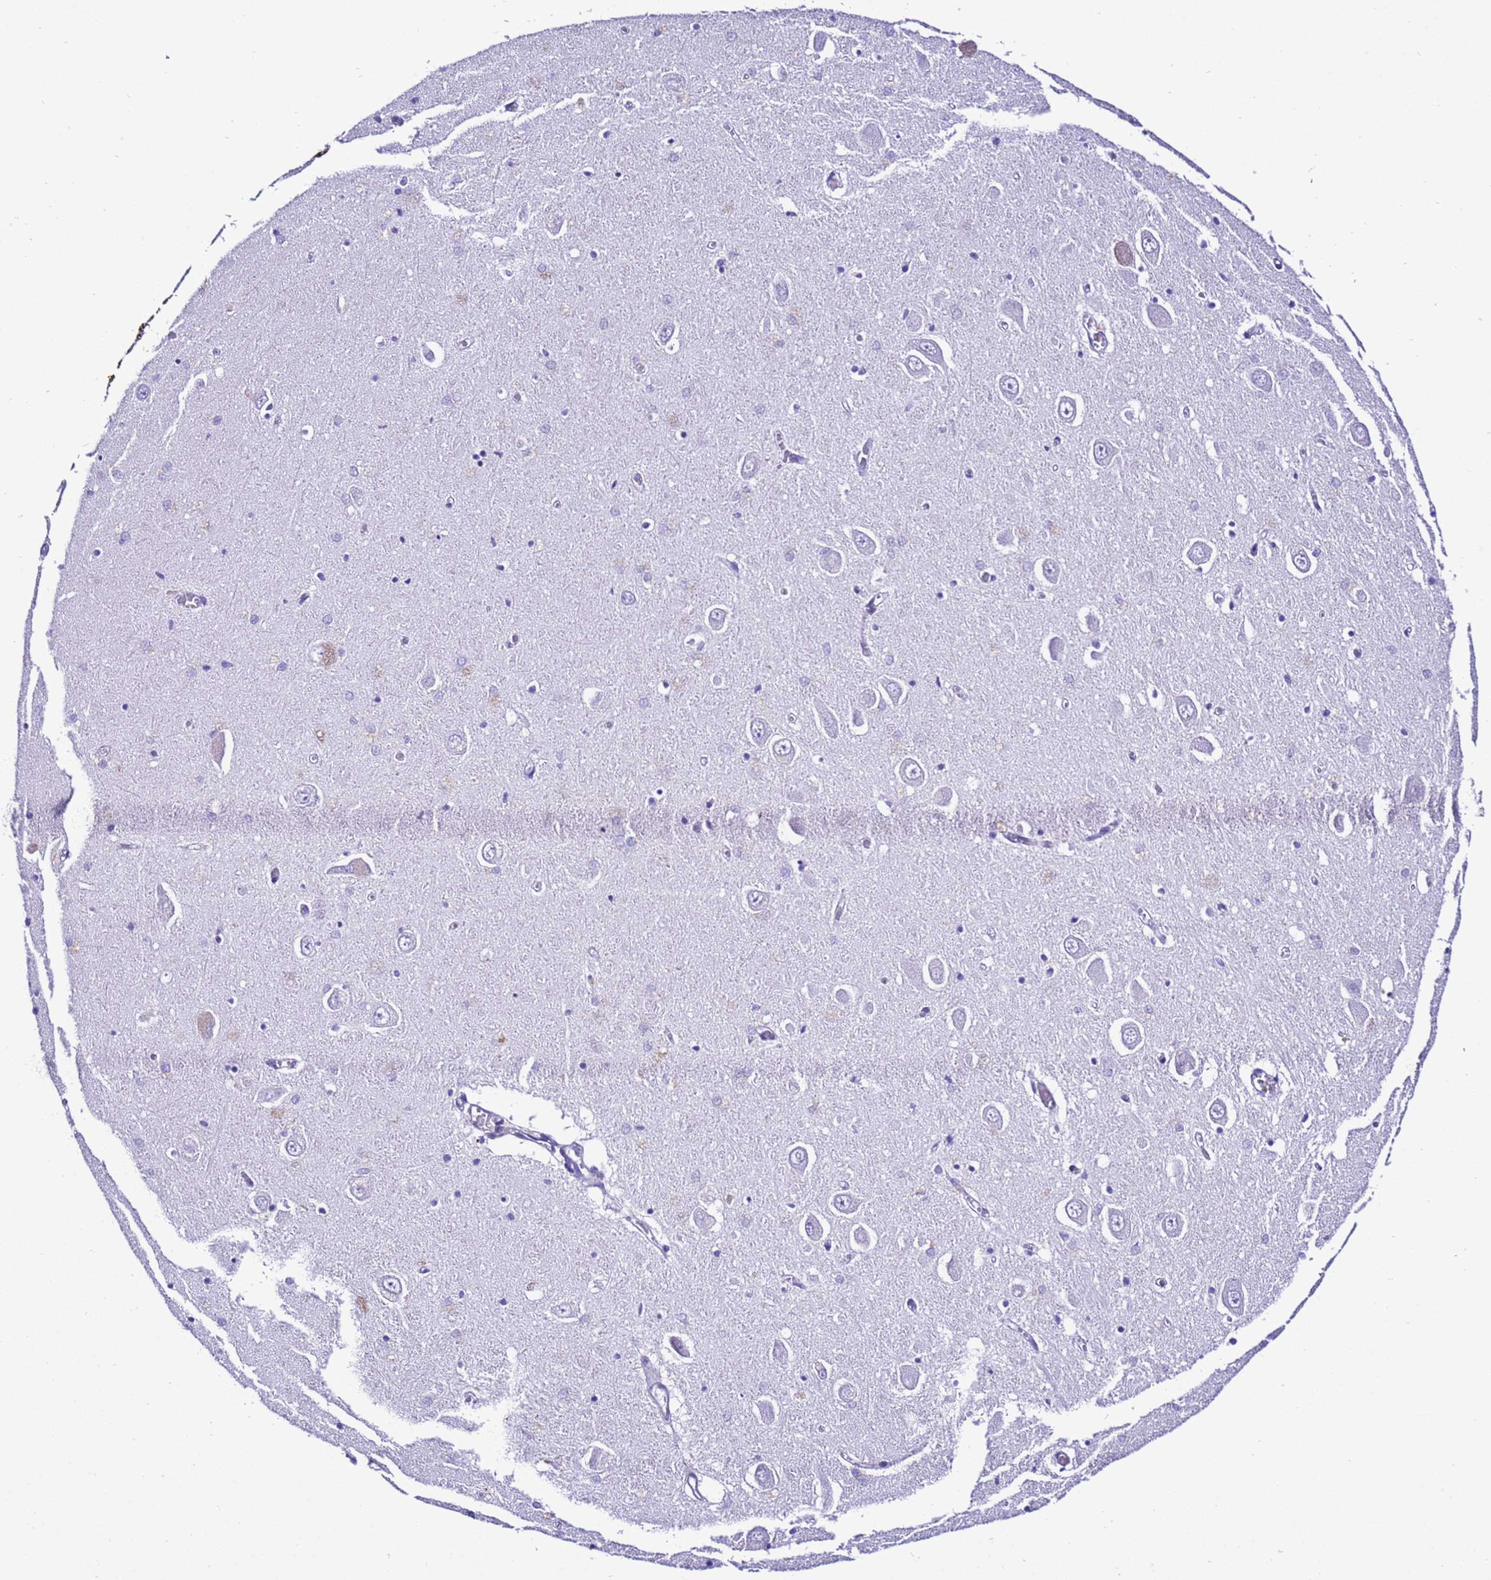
{"staining": {"intensity": "negative", "quantity": "none", "location": "none"}, "tissue": "hippocampus", "cell_type": "Glial cells", "image_type": "normal", "snomed": [{"axis": "morphology", "description": "Normal tissue, NOS"}, {"axis": "topography", "description": "Hippocampus"}], "caption": "Immunohistochemistry histopathology image of normal hippocampus: human hippocampus stained with DAB (3,3'-diaminobenzidine) demonstrates no significant protein staining in glial cells.", "gene": "ZNF417", "patient": {"sex": "male", "age": 70}}